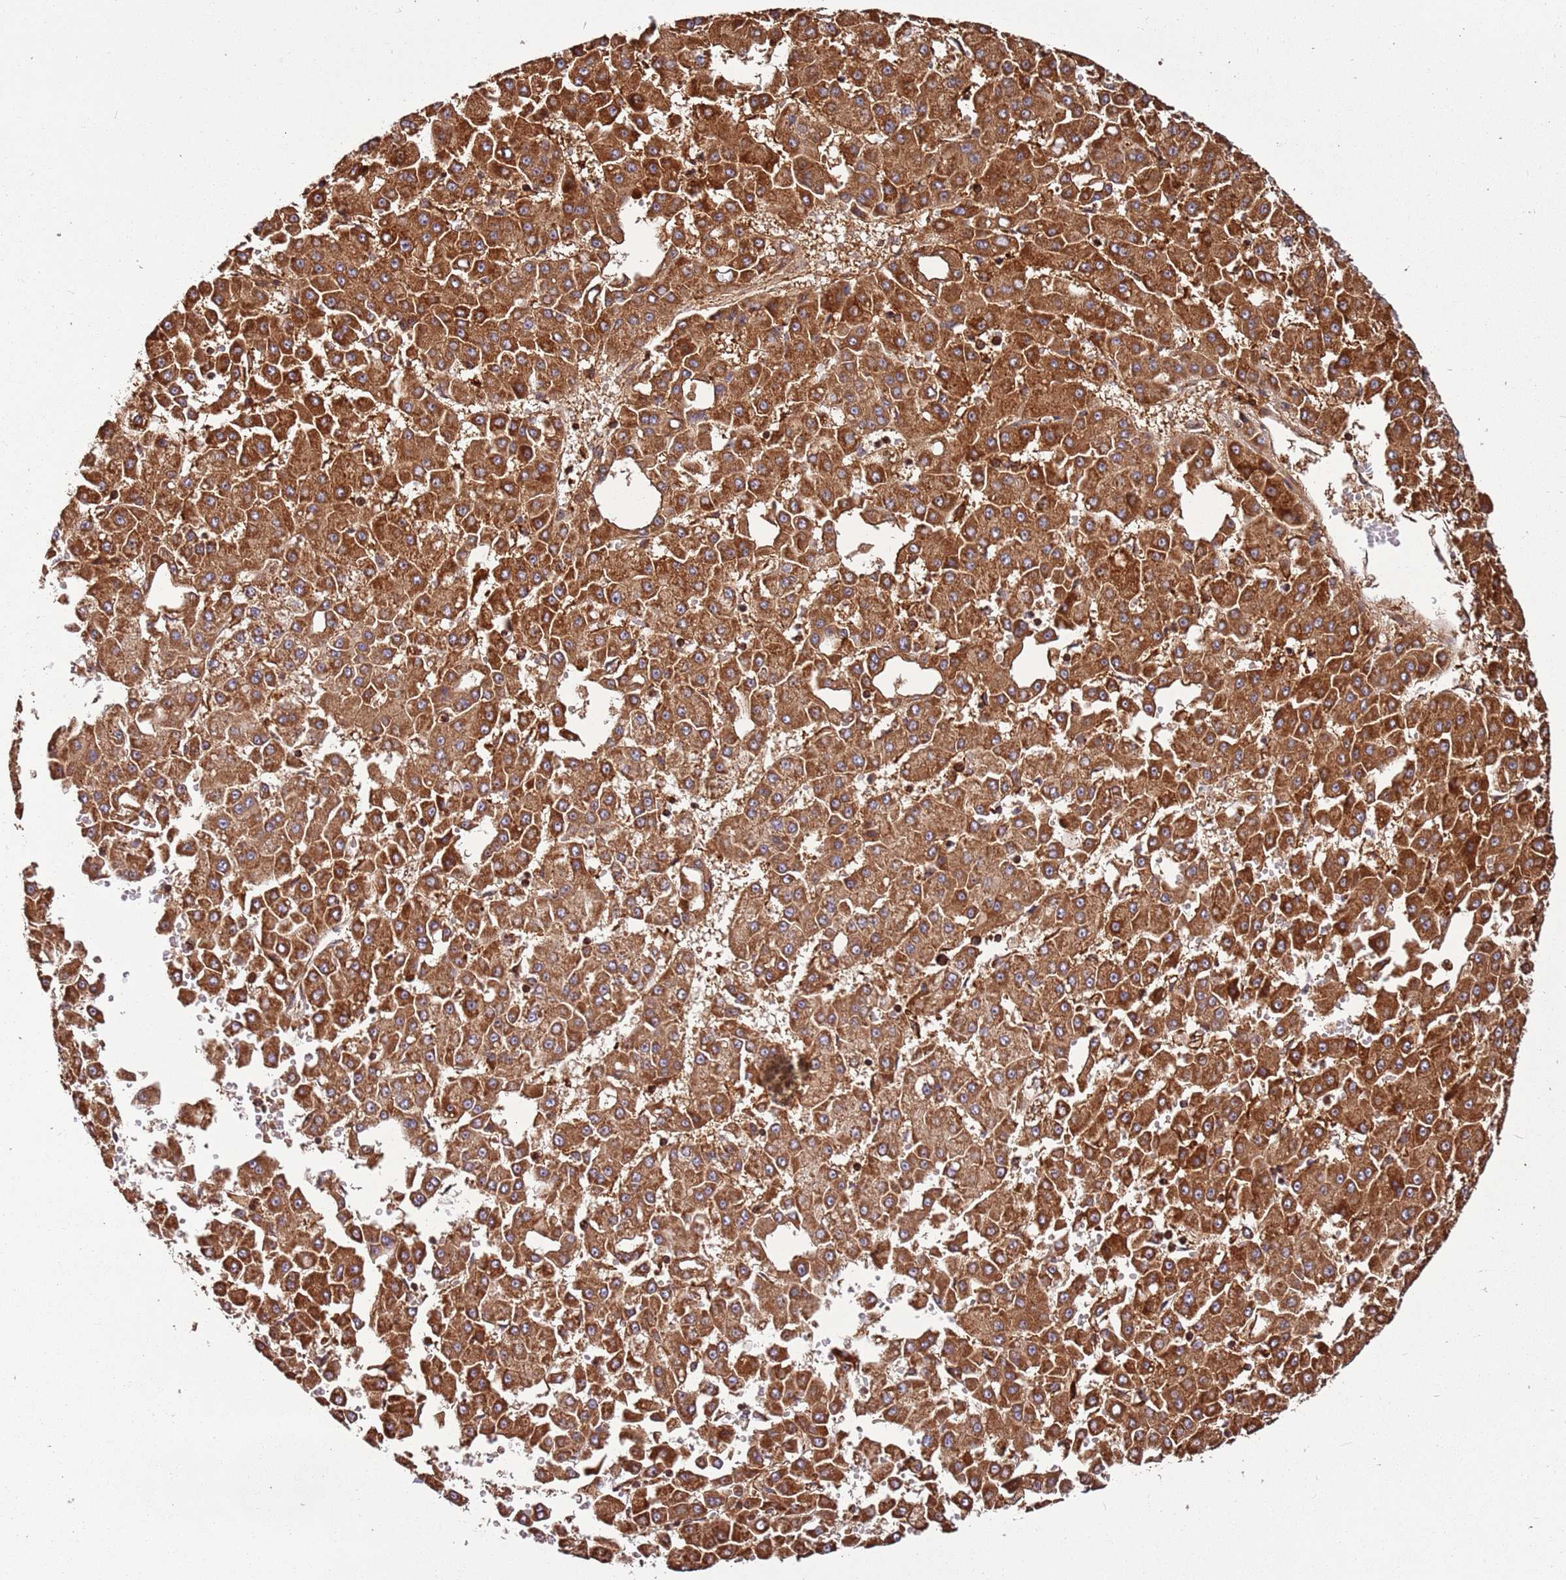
{"staining": {"intensity": "strong", "quantity": ">75%", "location": "cytoplasmic/membranous"}, "tissue": "liver cancer", "cell_type": "Tumor cells", "image_type": "cancer", "snomed": [{"axis": "morphology", "description": "Carcinoma, Hepatocellular, NOS"}, {"axis": "topography", "description": "Liver"}], "caption": "Human liver hepatocellular carcinoma stained for a protein (brown) shows strong cytoplasmic/membranous positive staining in about >75% of tumor cells.", "gene": "ACVR2A", "patient": {"sex": "male", "age": 47}}